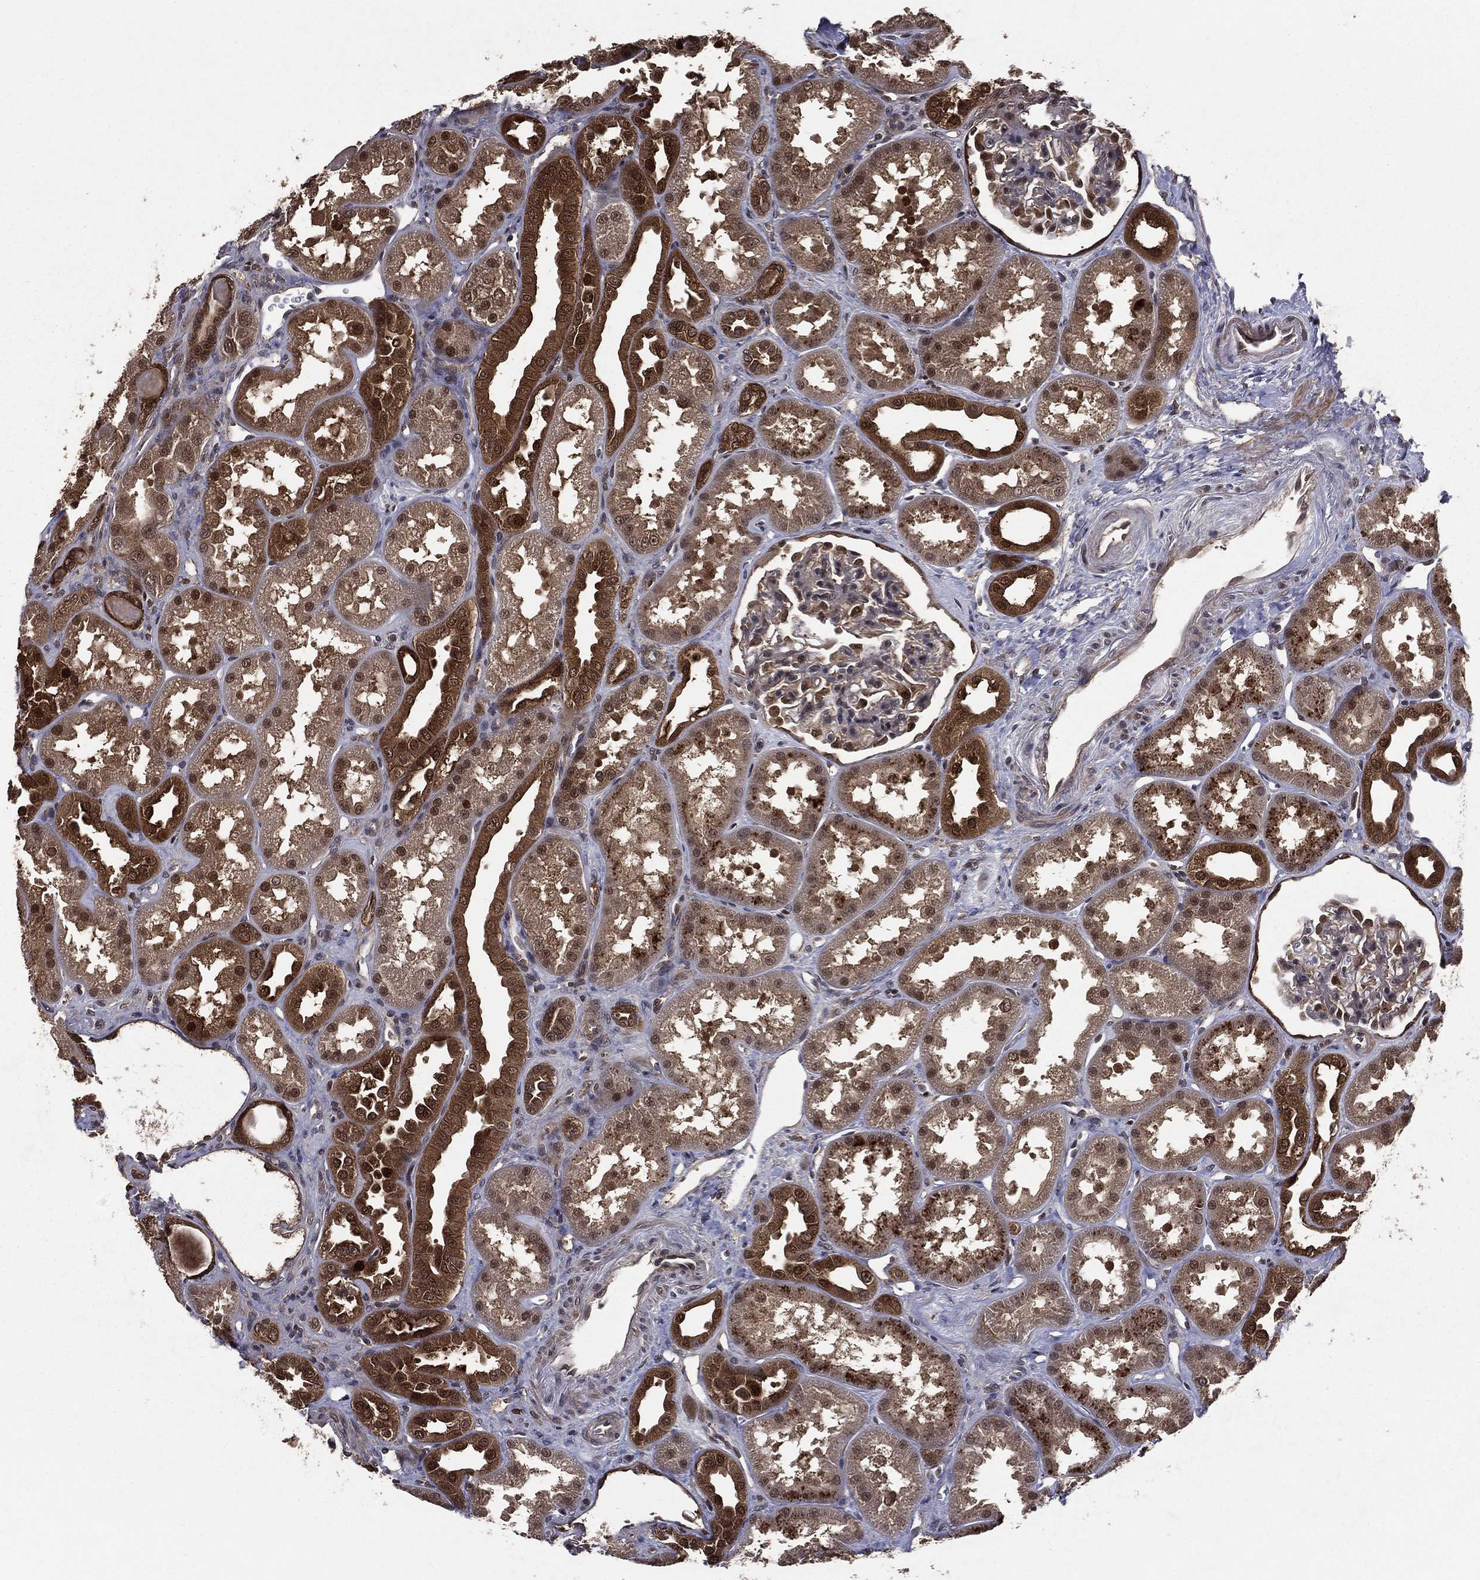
{"staining": {"intensity": "moderate", "quantity": "<25%", "location": "cytoplasmic/membranous,nuclear"}, "tissue": "kidney", "cell_type": "Cells in glomeruli", "image_type": "normal", "snomed": [{"axis": "morphology", "description": "Normal tissue, NOS"}, {"axis": "topography", "description": "Kidney"}], "caption": "Protein expression by immunohistochemistry reveals moderate cytoplasmic/membranous,nuclear expression in about <25% of cells in glomeruli in normal kidney.", "gene": "FGD1", "patient": {"sex": "male", "age": 61}}